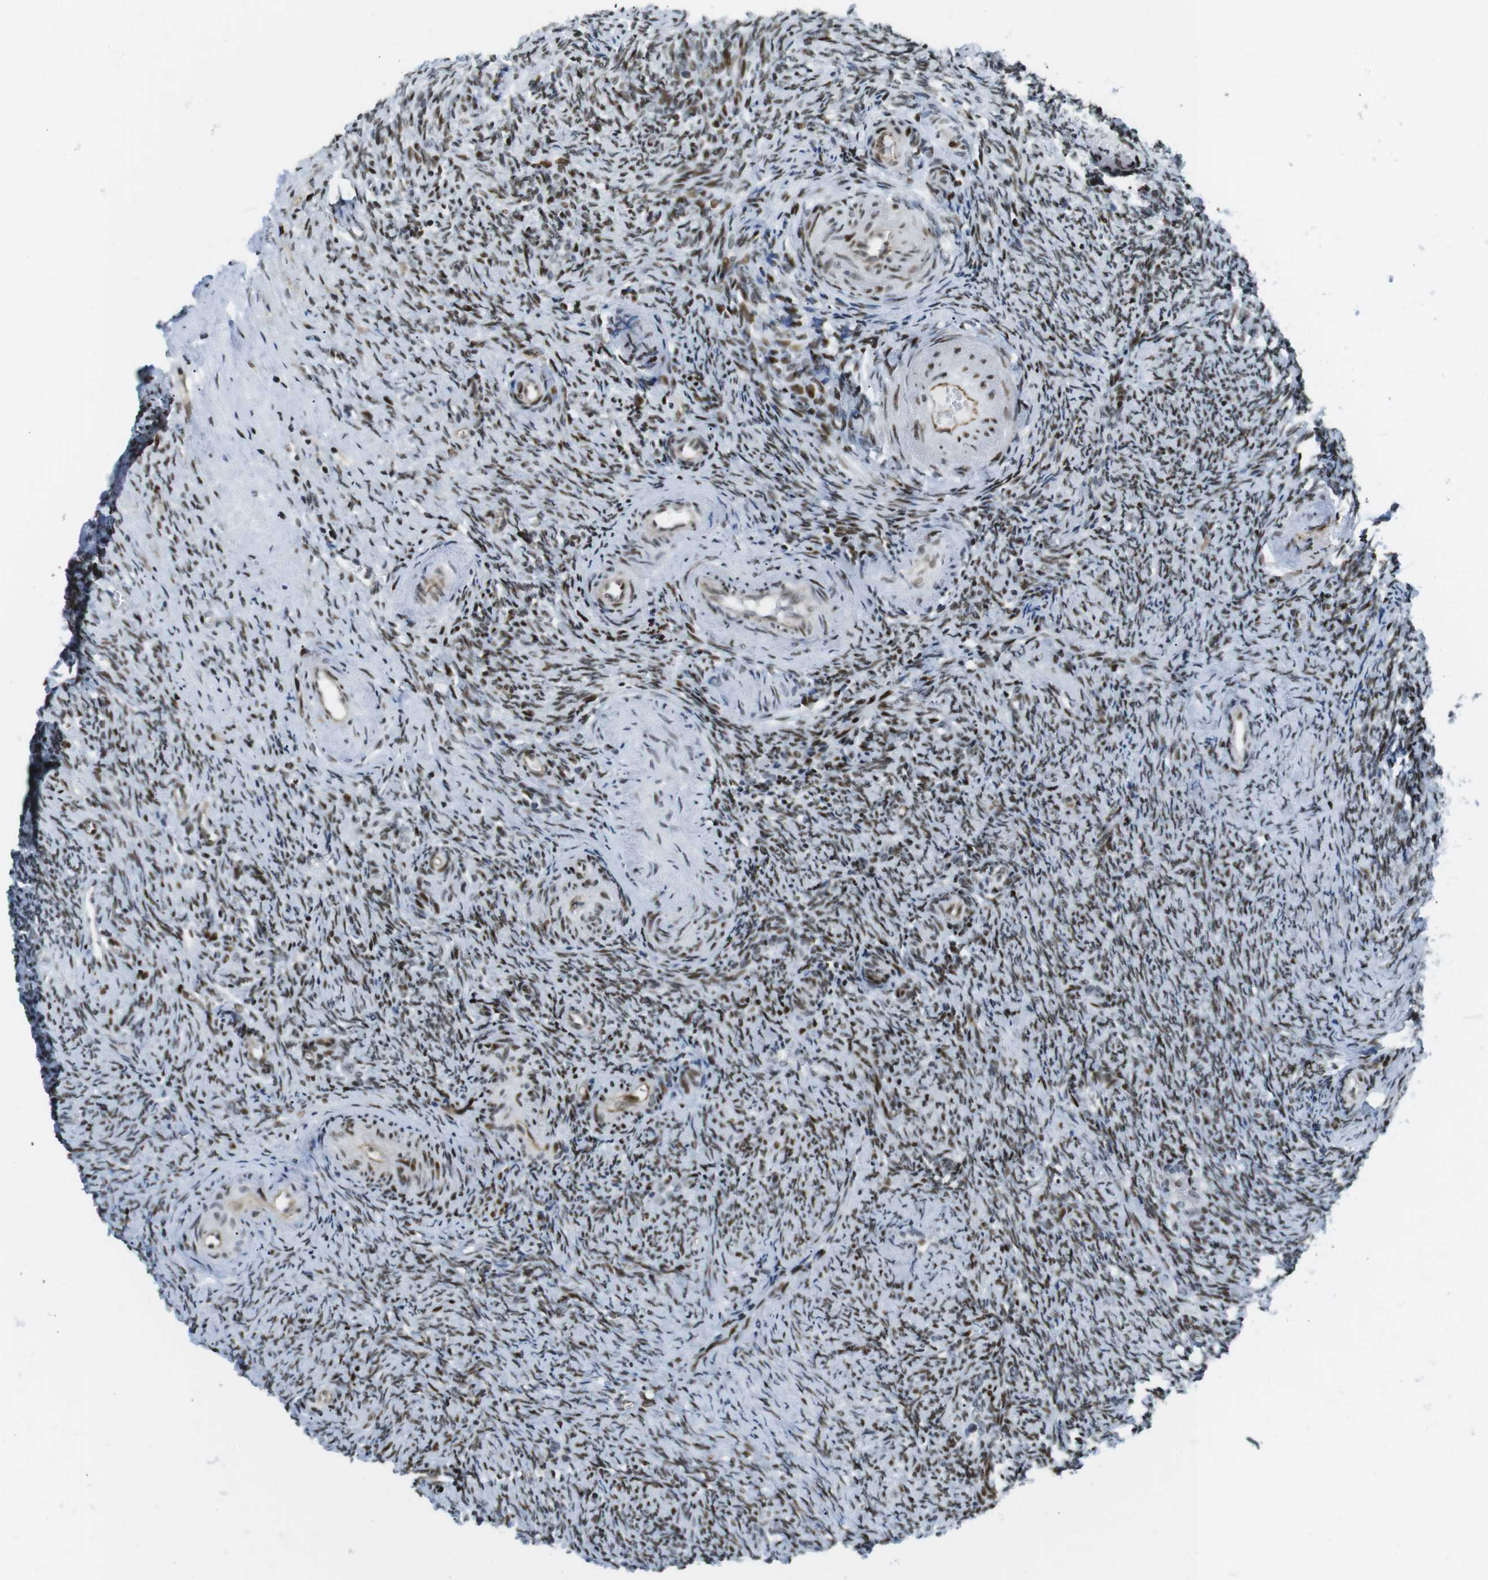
{"staining": {"intensity": "strong", "quantity": "25%-75%", "location": "nuclear"}, "tissue": "ovary", "cell_type": "Ovarian stroma cells", "image_type": "normal", "snomed": [{"axis": "morphology", "description": "Normal tissue, NOS"}, {"axis": "topography", "description": "Ovary"}], "caption": "This is a histology image of immunohistochemistry (IHC) staining of unremarkable ovary, which shows strong staining in the nuclear of ovarian stroma cells.", "gene": "ARID1A", "patient": {"sex": "female", "age": 41}}